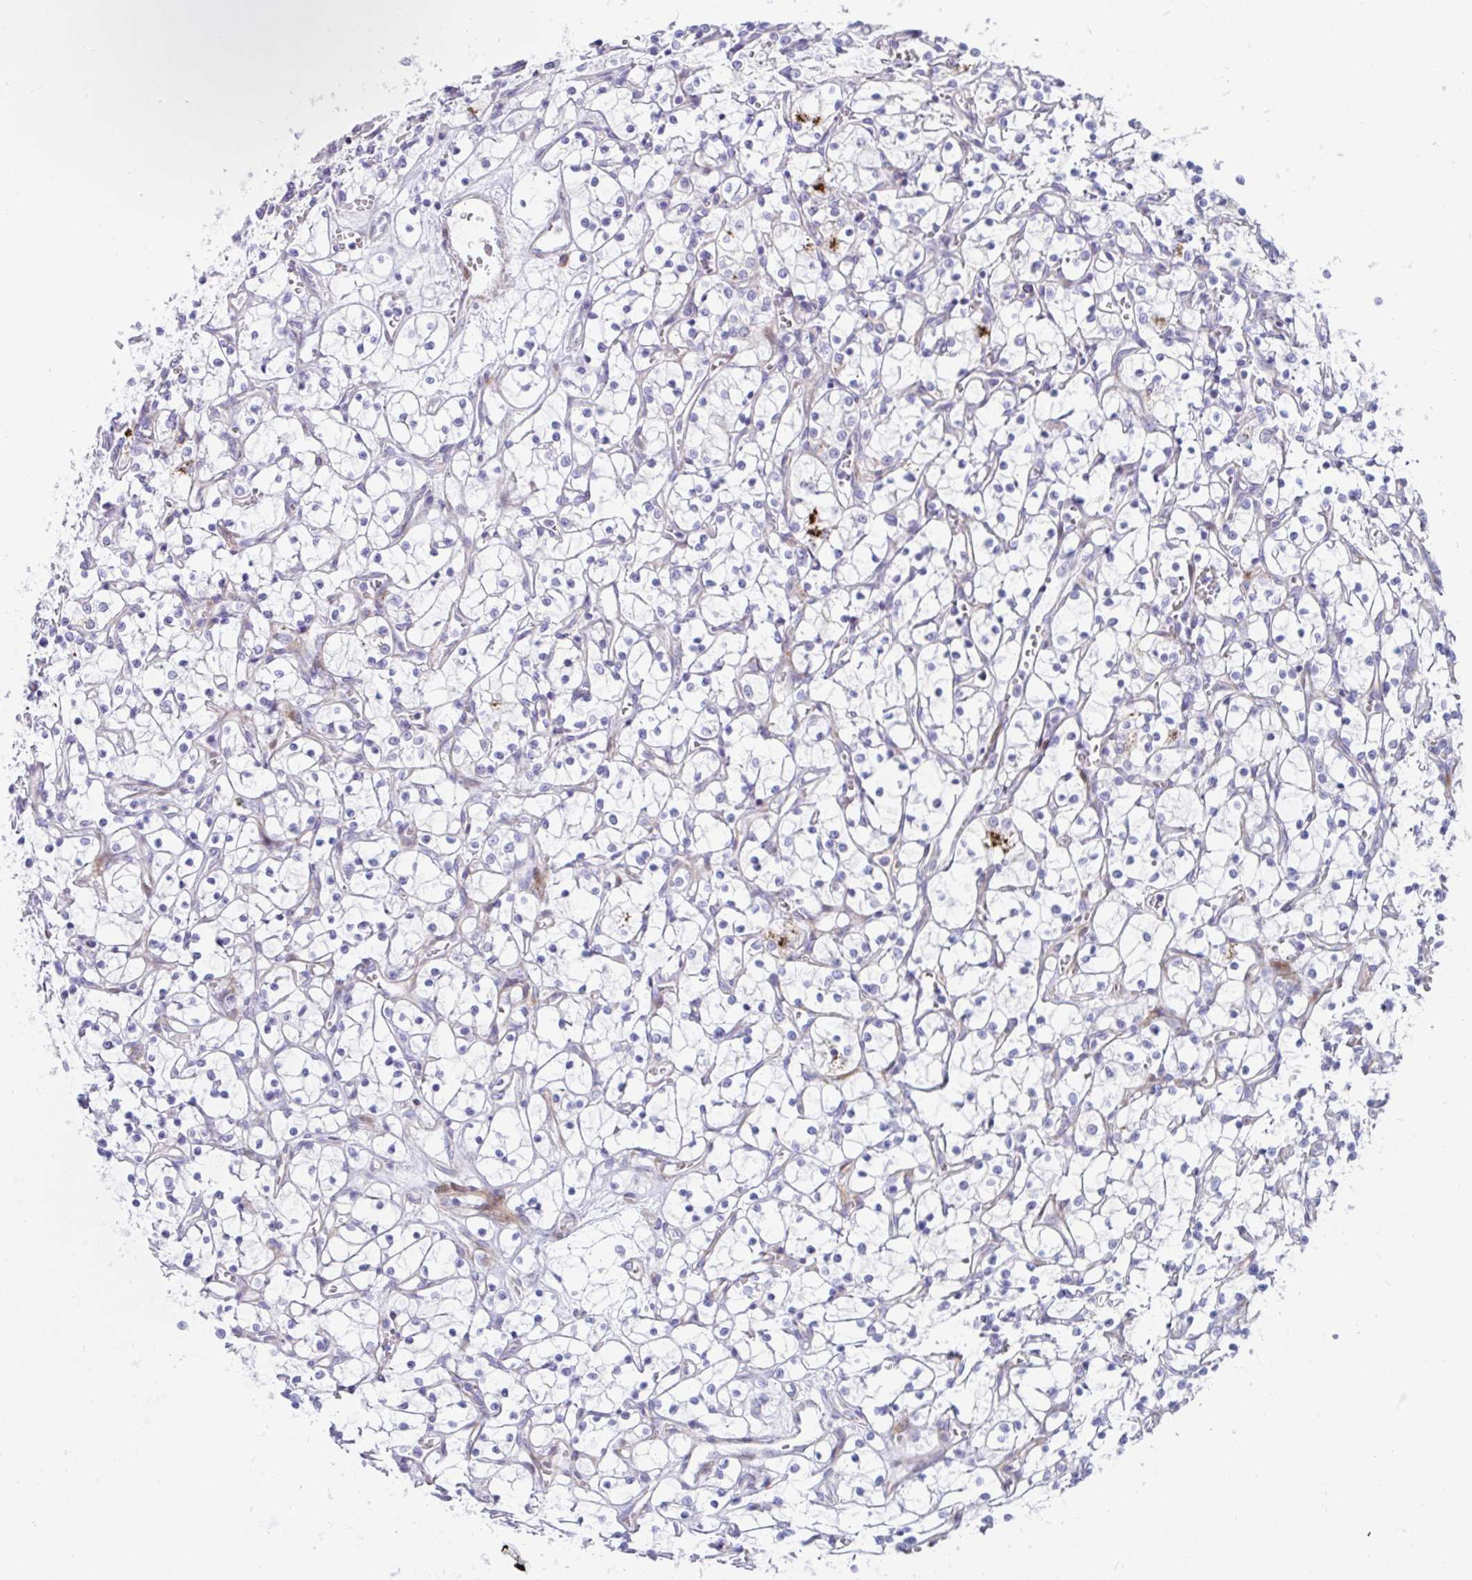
{"staining": {"intensity": "negative", "quantity": "none", "location": "none"}, "tissue": "renal cancer", "cell_type": "Tumor cells", "image_type": "cancer", "snomed": [{"axis": "morphology", "description": "Adenocarcinoma, NOS"}, {"axis": "topography", "description": "Kidney"}], "caption": "High magnification brightfield microscopy of renal cancer stained with DAB (brown) and counterstained with hematoxylin (blue): tumor cells show no significant staining. (DAB (3,3'-diaminobenzidine) immunohistochemistry (IHC) visualized using brightfield microscopy, high magnification).", "gene": "ZNF713", "patient": {"sex": "female", "age": 69}}